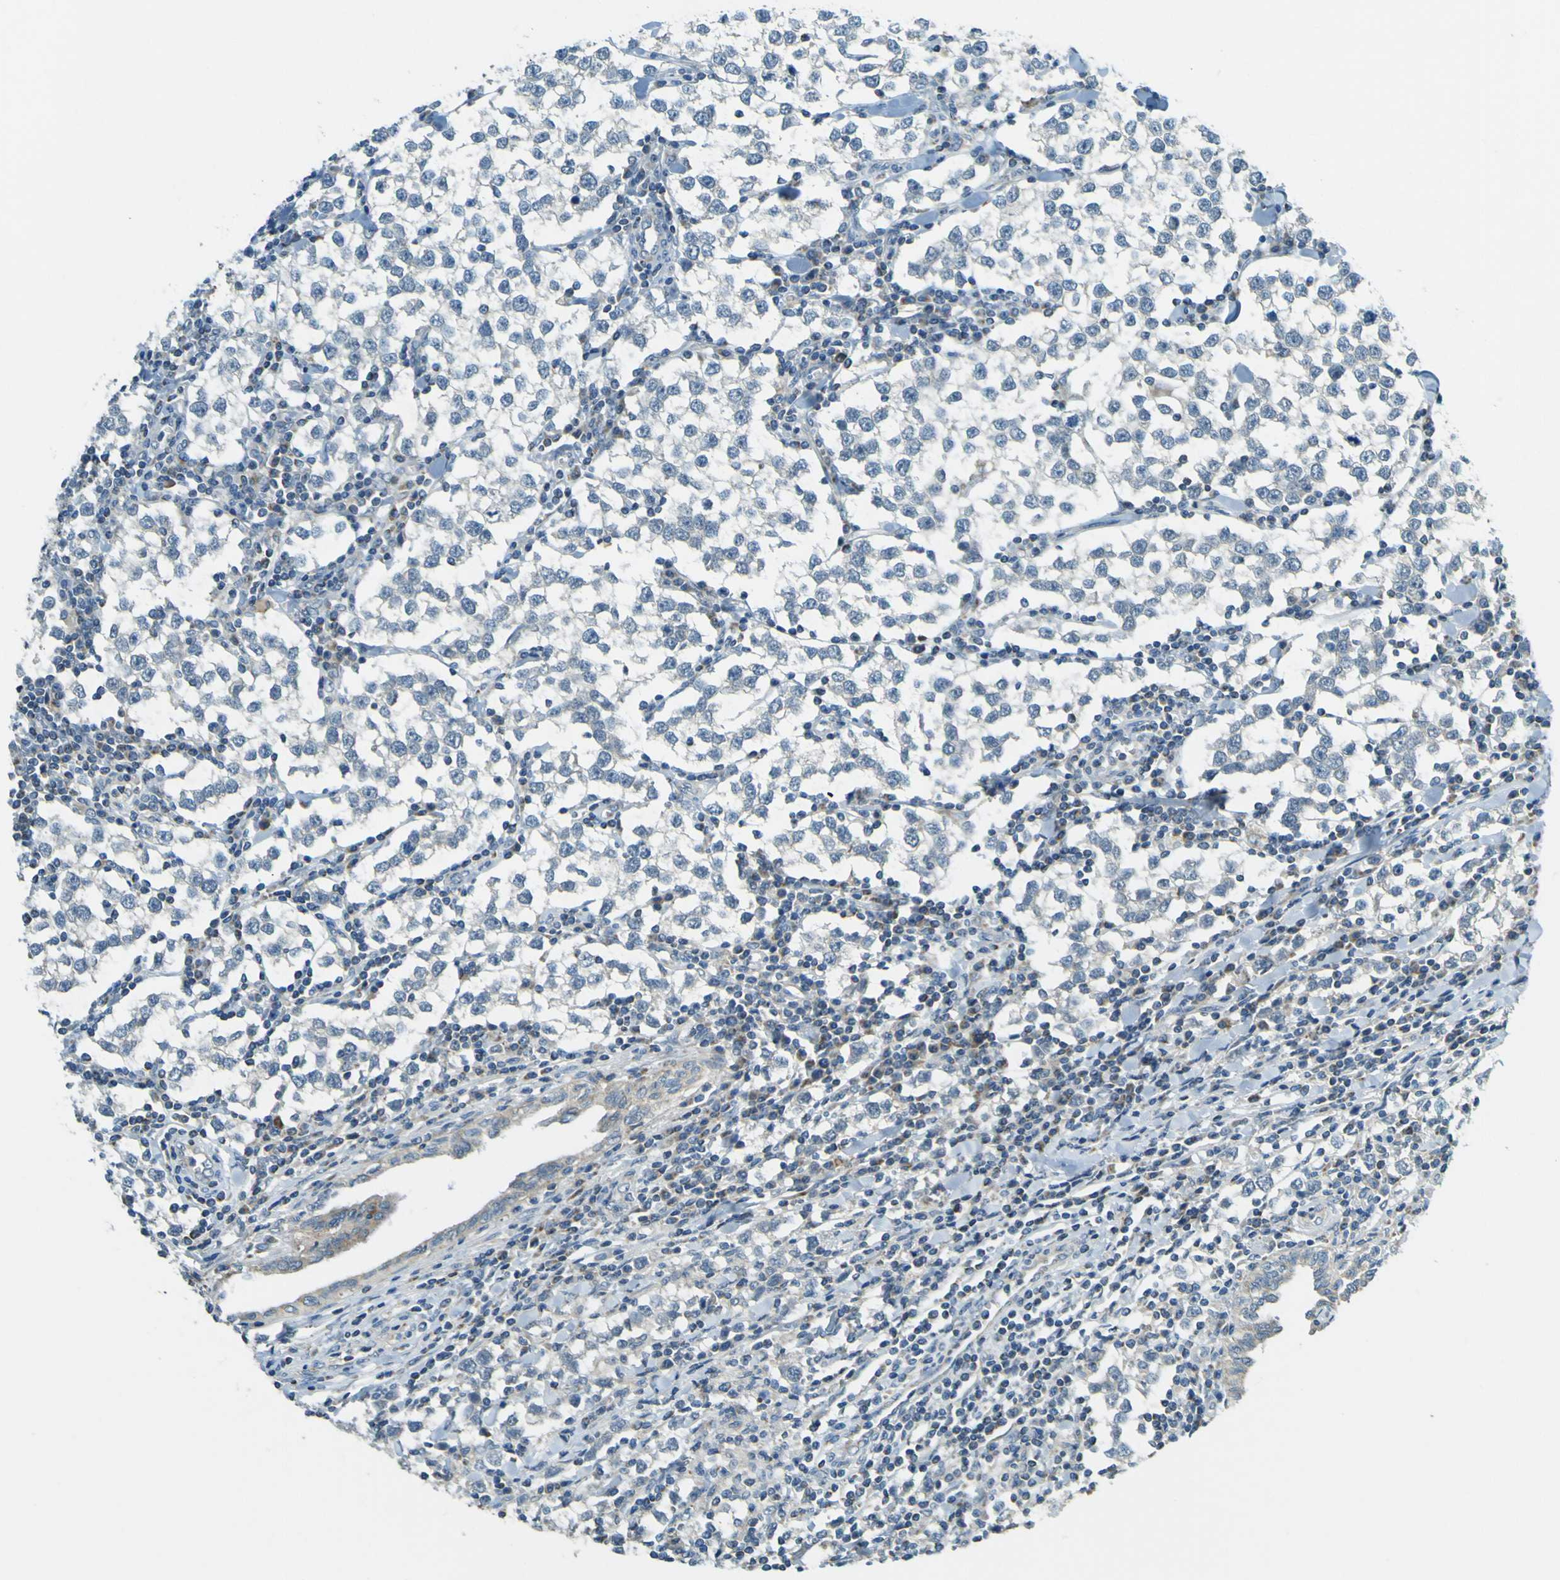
{"staining": {"intensity": "negative", "quantity": "none", "location": "none"}, "tissue": "testis cancer", "cell_type": "Tumor cells", "image_type": "cancer", "snomed": [{"axis": "morphology", "description": "Seminoma, NOS"}, {"axis": "morphology", "description": "Carcinoma, Embryonal, NOS"}, {"axis": "topography", "description": "Testis"}], "caption": "Immunohistochemistry (IHC) photomicrograph of human testis seminoma stained for a protein (brown), which shows no staining in tumor cells.", "gene": "FKTN", "patient": {"sex": "male", "age": 36}}